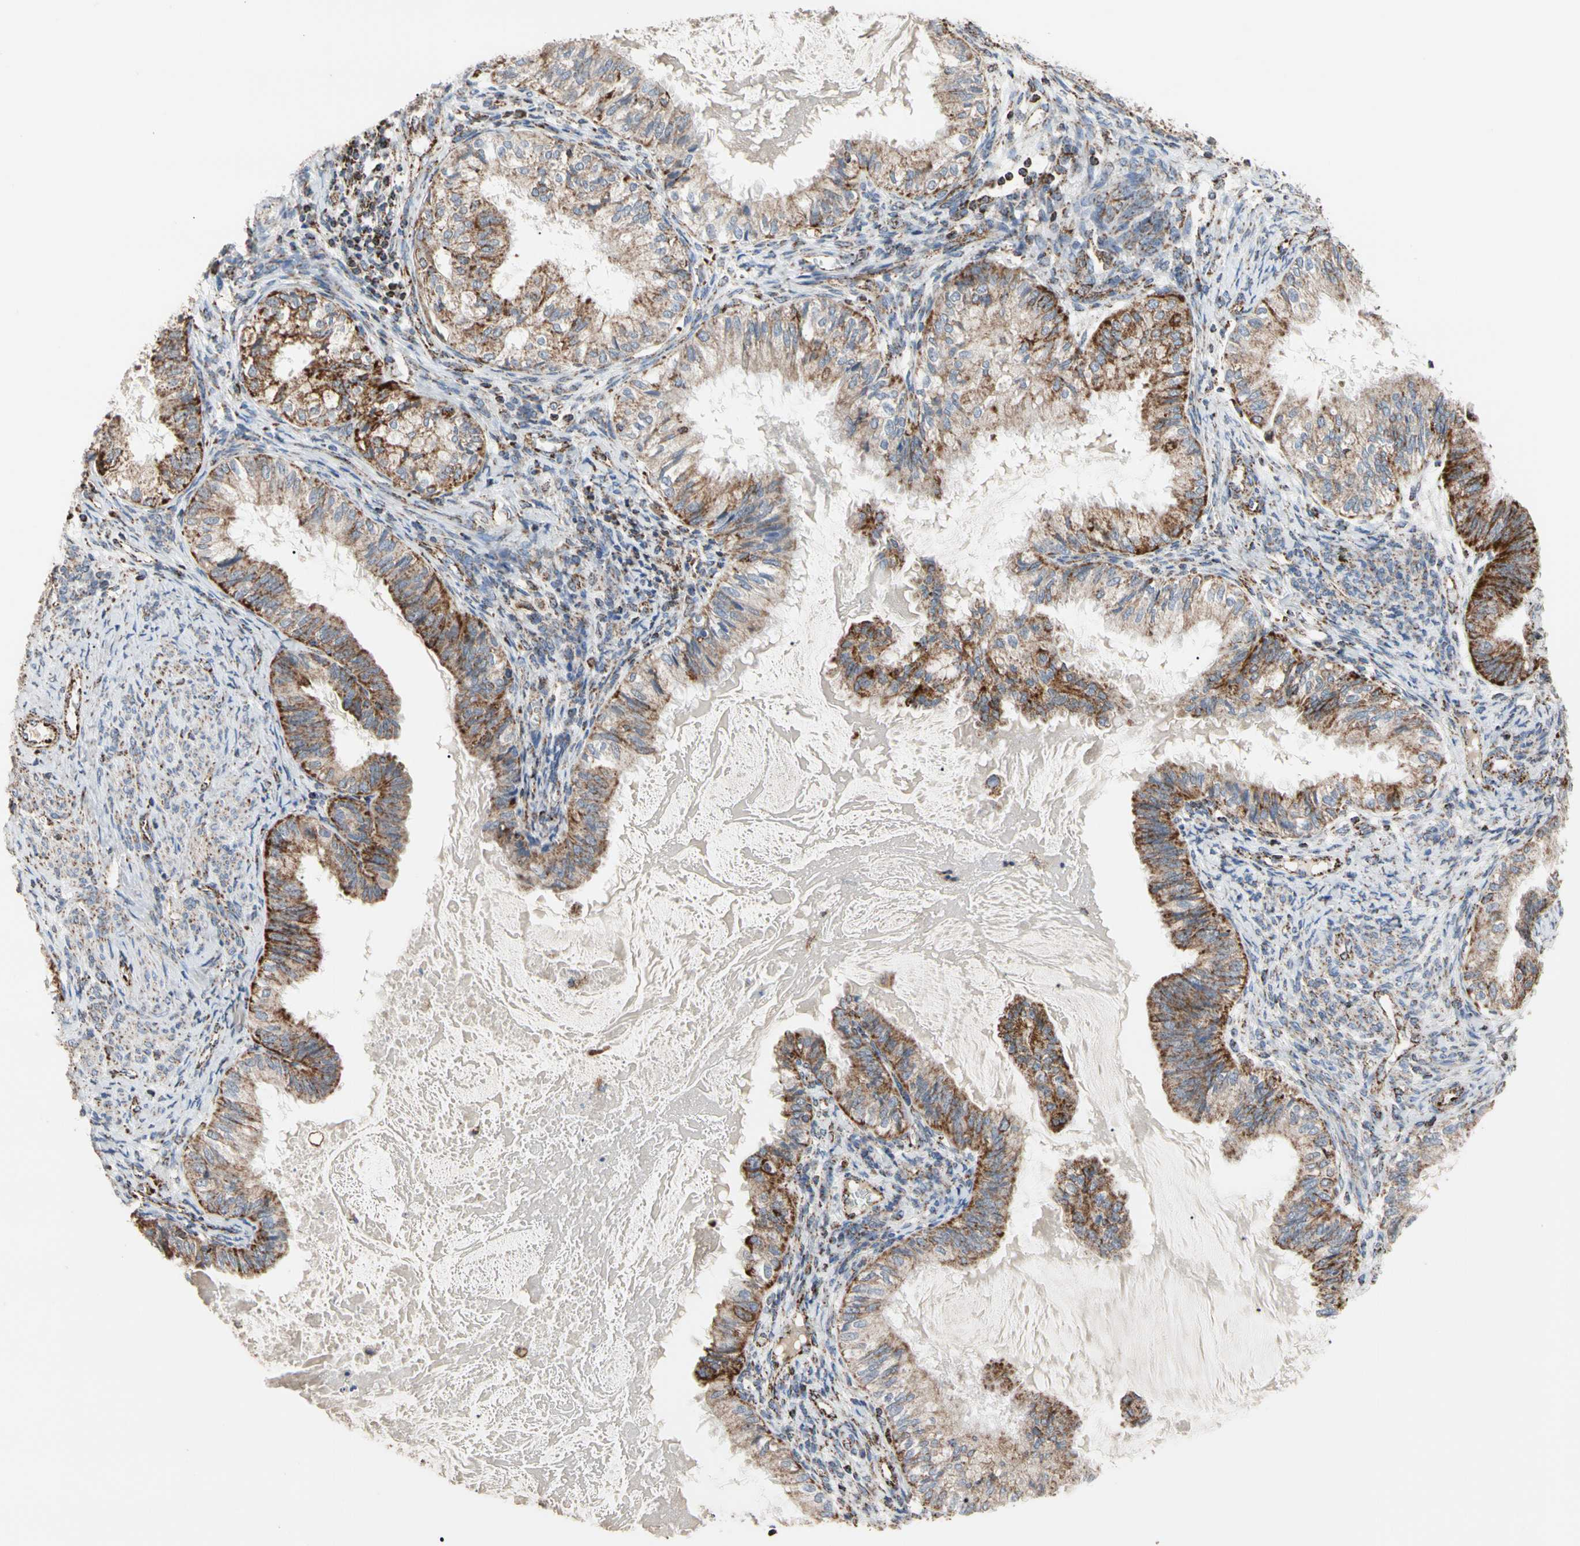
{"staining": {"intensity": "strong", "quantity": ">75%", "location": "cytoplasmic/membranous"}, "tissue": "cervical cancer", "cell_type": "Tumor cells", "image_type": "cancer", "snomed": [{"axis": "morphology", "description": "Normal tissue, NOS"}, {"axis": "morphology", "description": "Adenocarcinoma, NOS"}, {"axis": "topography", "description": "Cervix"}, {"axis": "topography", "description": "Endometrium"}], "caption": "The micrograph exhibits a brown stain indicating the presence of a protein in the cytoplasmic/membranous of tumor cells in cervical adenocarcinoma.", "gene": "FAM110B", "patient": {"sex": "female", "age": 86}}